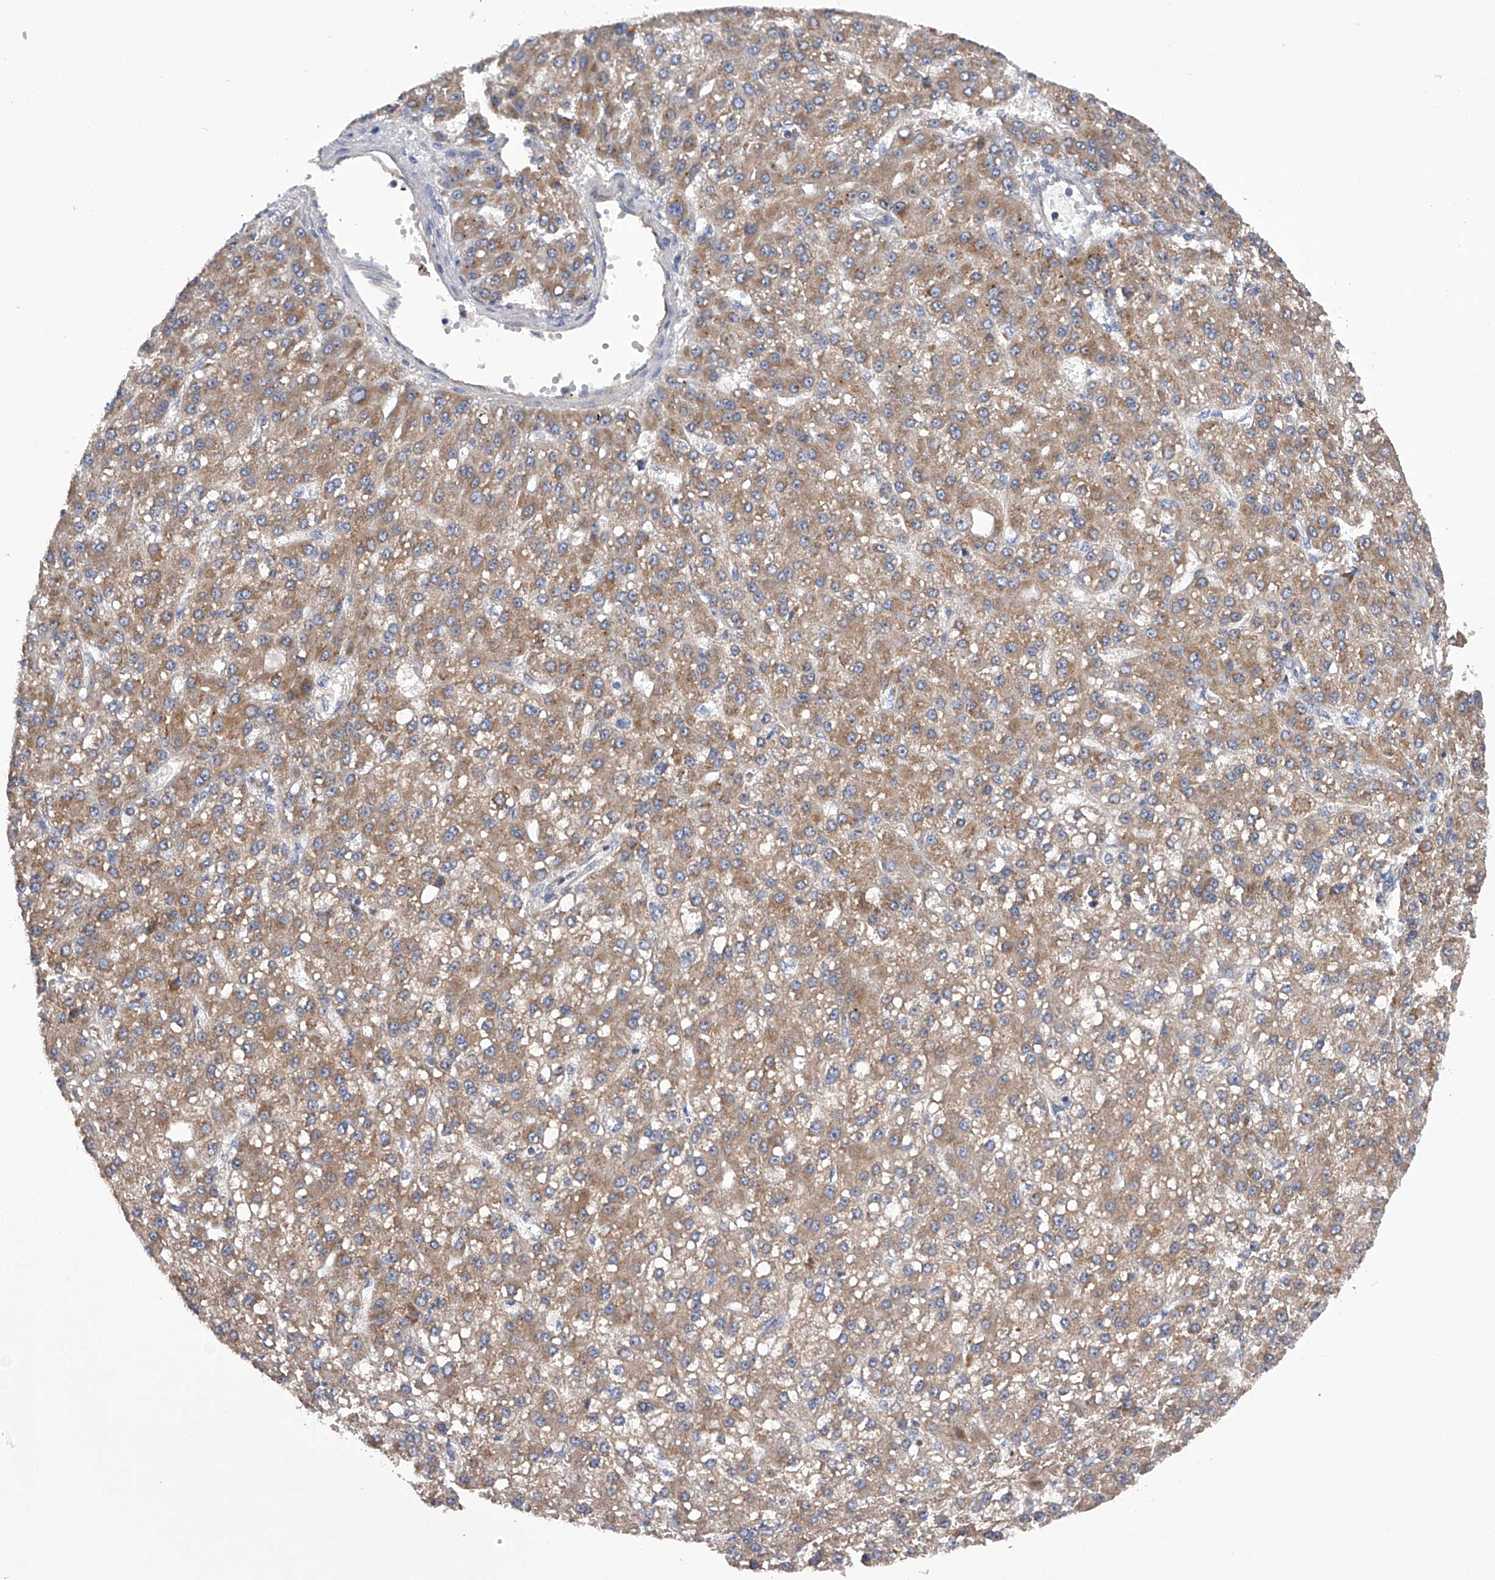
{"staining": {"intensity": "moderate", "quantity": ">75%", "location": "cytoplasmic/membranous"}, "tissue": "liver cancer", "cell_type": "Tumor cells", "image_type": "cancer", "snomed": [{"axis": "morphology", "description": "Carcinoma, Hepatocellular, NOS"}, {"axis": "topography", "description": "Liver"}], "caption": "High-power microscopy captured an immunohistochemistry micrograph of liver cancer (hepatocellular carcinoma), revealing moderate cytoplasmic/membranous staining in approximately >75% of tumor cells. (IHC, brightfield microscopy, high magnification).", "gene": "MLYCD", "patient": {"sex": "male", "age": 67}}